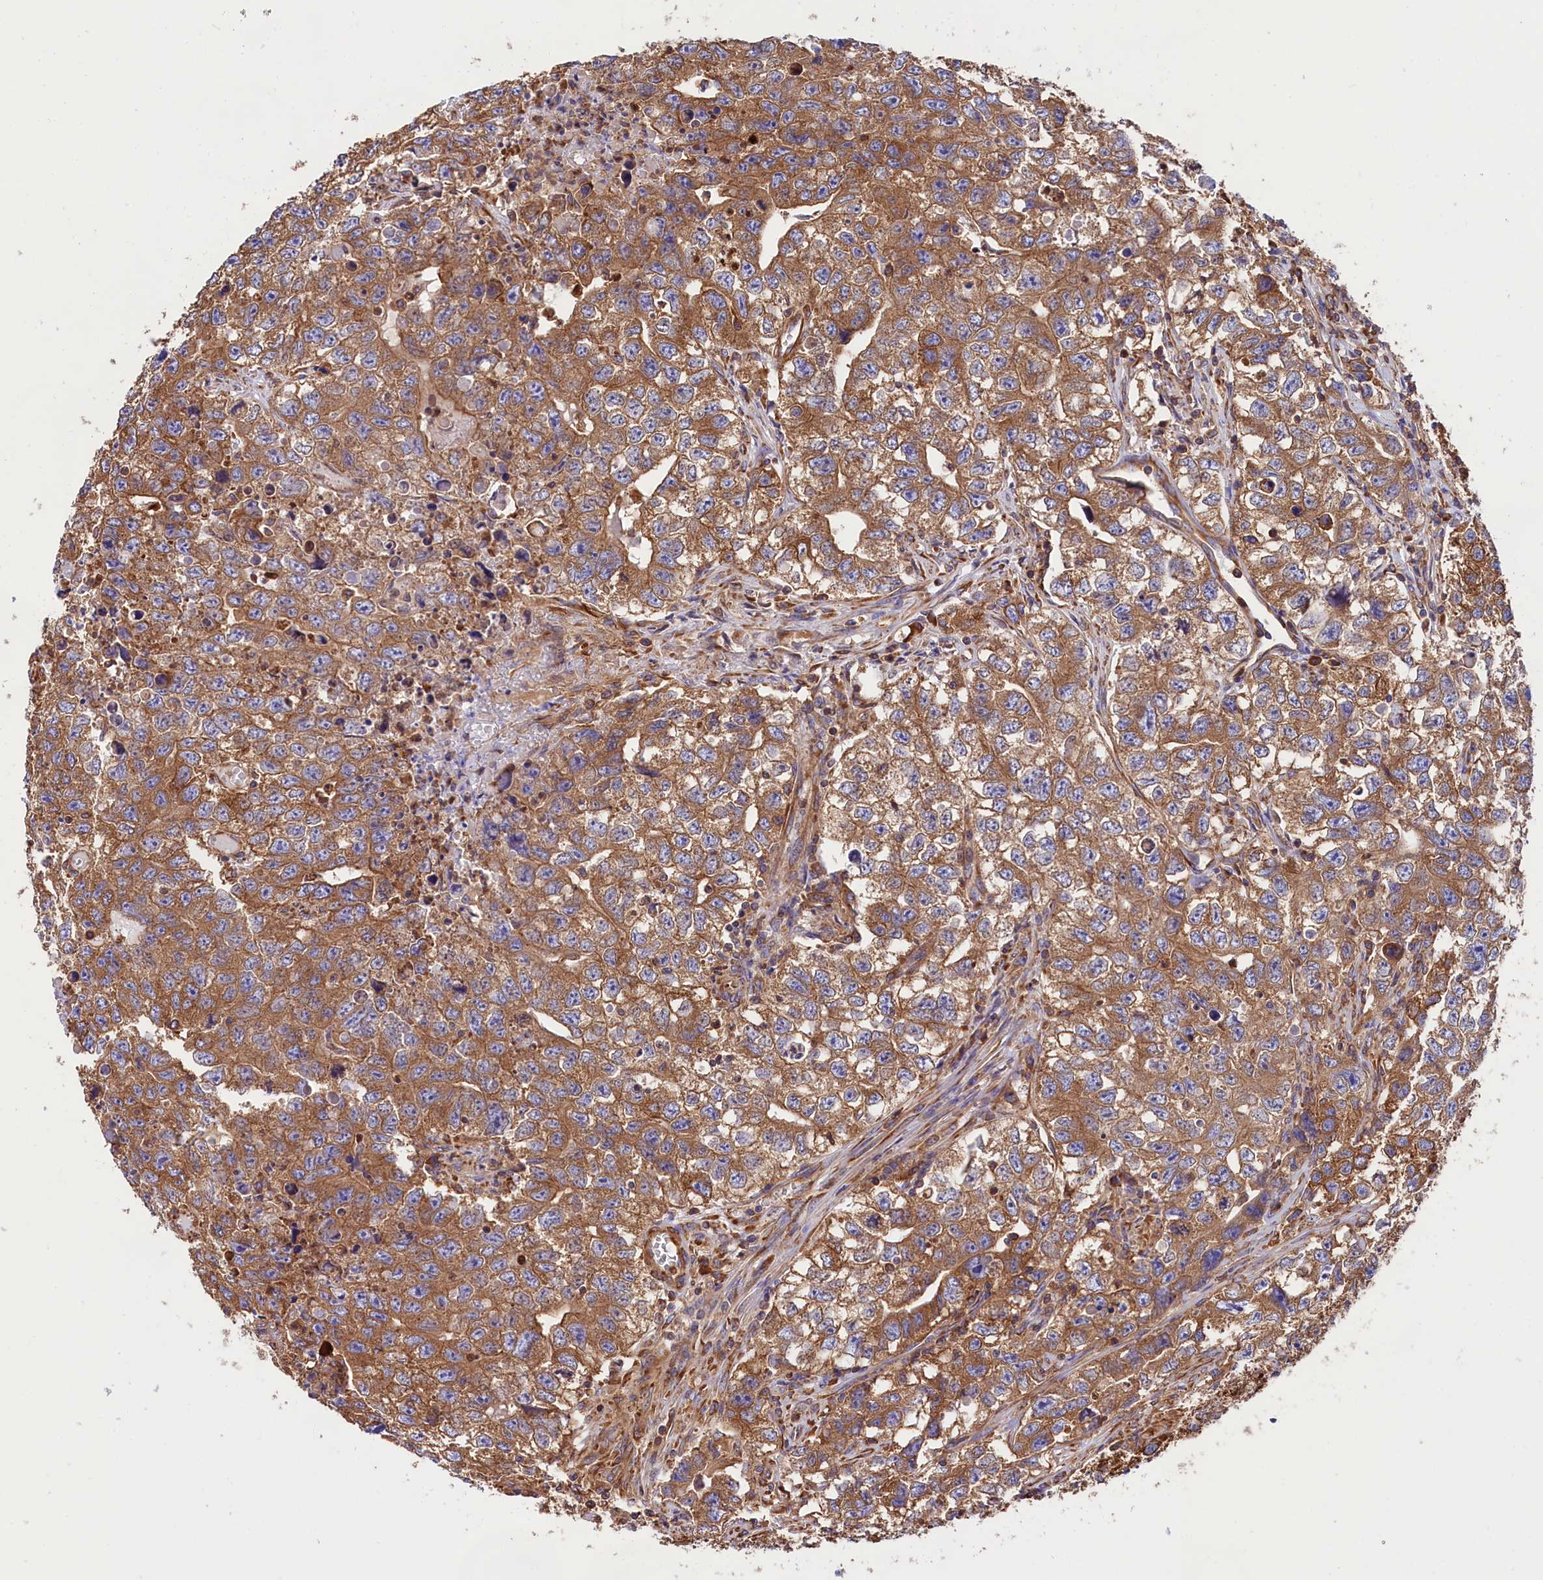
{"staining": {"intensity": "moderate", "quantity": ">75%", "location": "cytoplasmic/membranous"}, "tissue": "testis cancer", "cell_type": "Tumor cells", "image_type": "cancer", "snomed": [{"axis": "morphology", "description": "Seminoma, NOS"}, {"axis": "morphology", "description": "Carcinoma, Embryonal, NOS"}, {"axis": "topography", "description": "Testis"}], "caption": "The image demonstrates immunohistochemical staining of testis cancer (embryonal carcinoma). There is moderate cytoplasmic/membranous expression is seen in about >75% of tumor cells.", "gene": "GYS1", "patient": {"sex": "male", "age": 43}}